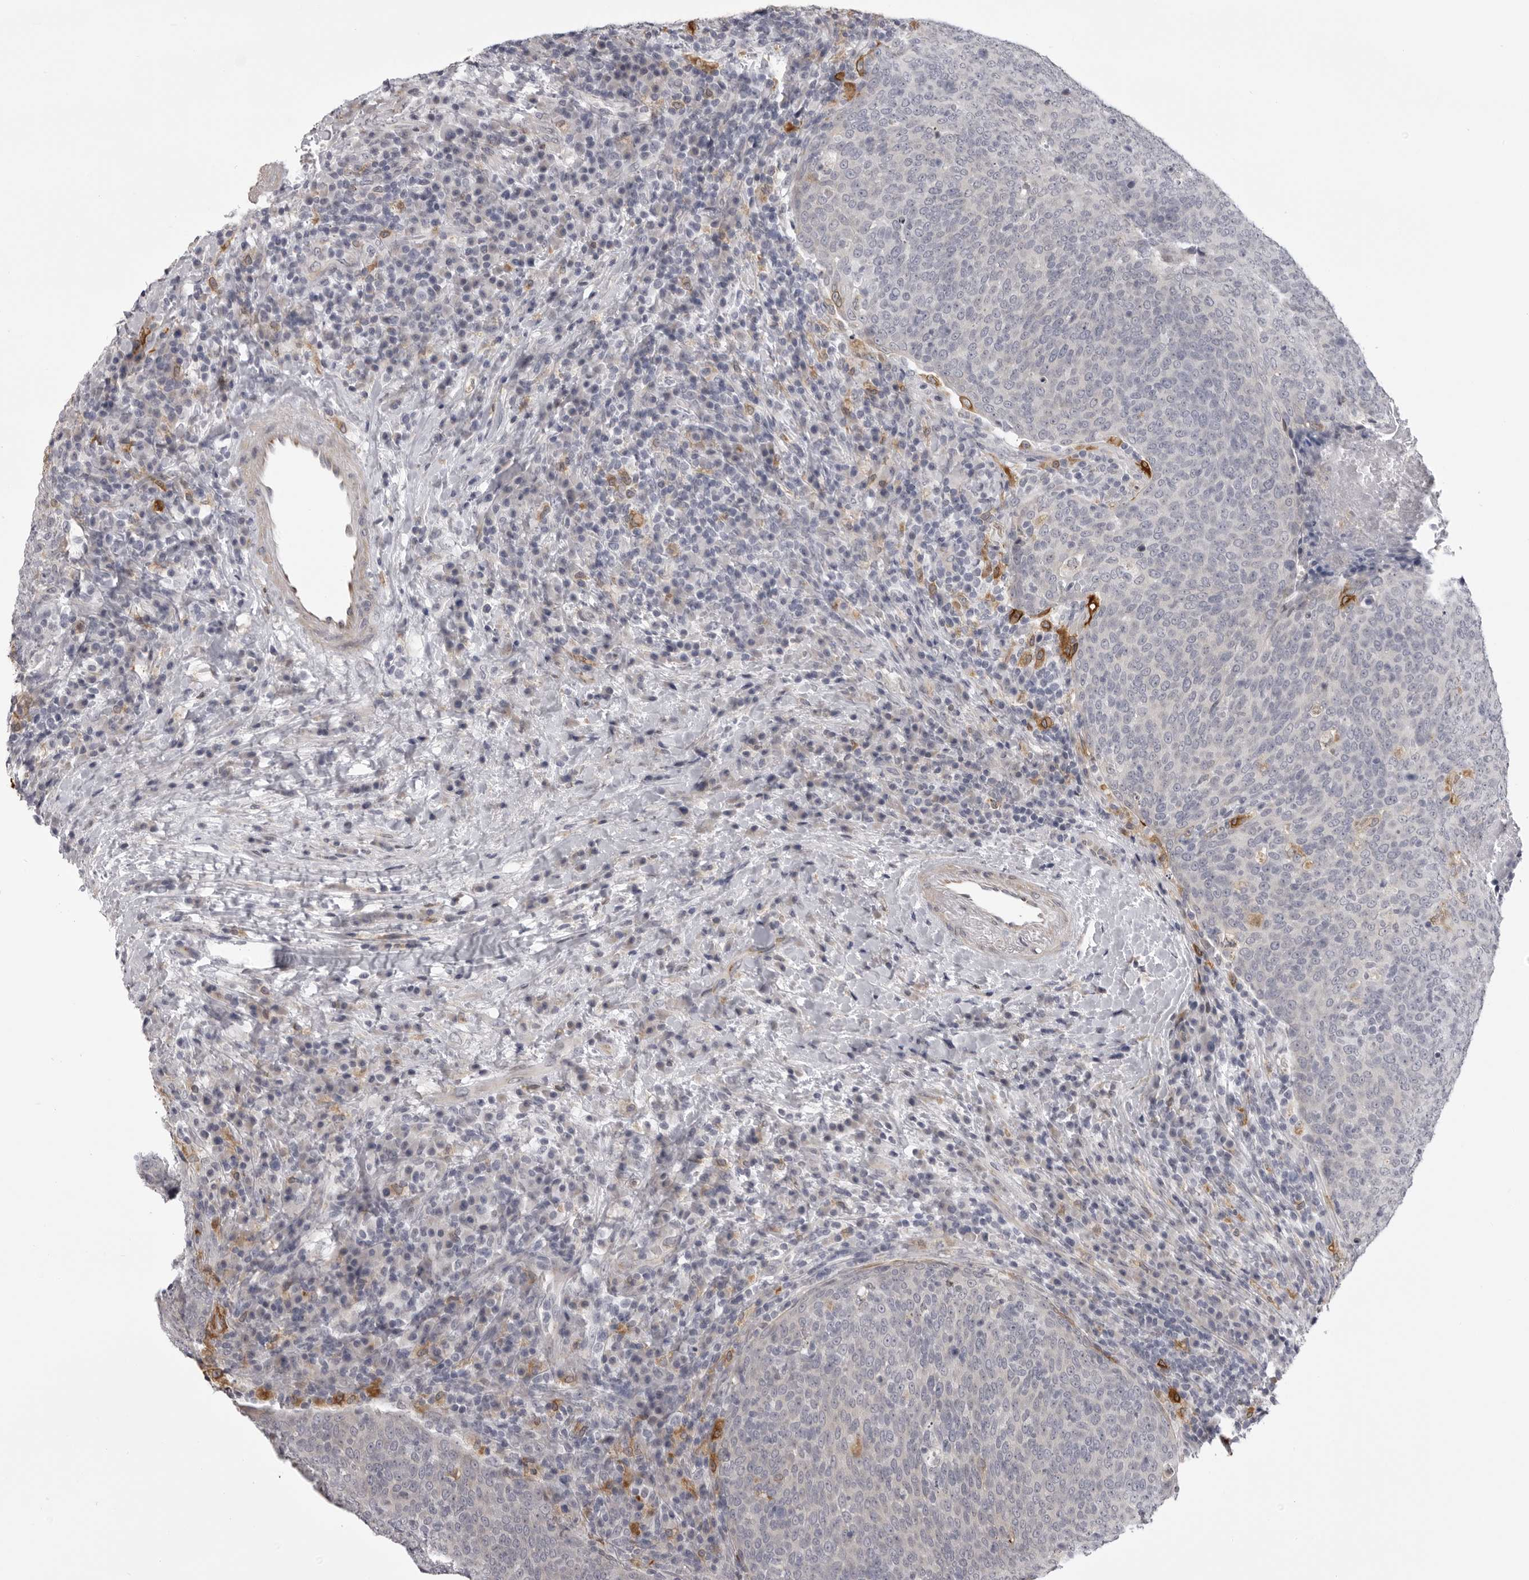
{"staining": {"intensity": "negative", "quantity": "none", "location": "none"}, "tissue": "head and neck cancer", "cell_type": "Tumor cells", "image_type": "cancer", "snomed": [{"axis": "morphology", "description": "Squamous cell carcinoma, NOS"}, {"axis": "morphology", "description": "Squamous cell carcinoma, metastatic, NOS"}, {"axis": "topography", "description": "Lymph node"}, {"axis": "topography", "description": "Head-Neck"}], "caption": "This is an IHC histopathology image of head and neck cancer (metastatic squamous cell carcinoma). There is no positivity in tumor cells.", "gene": "NCEH1", "patient": {"sex": "male", "age": 62}}